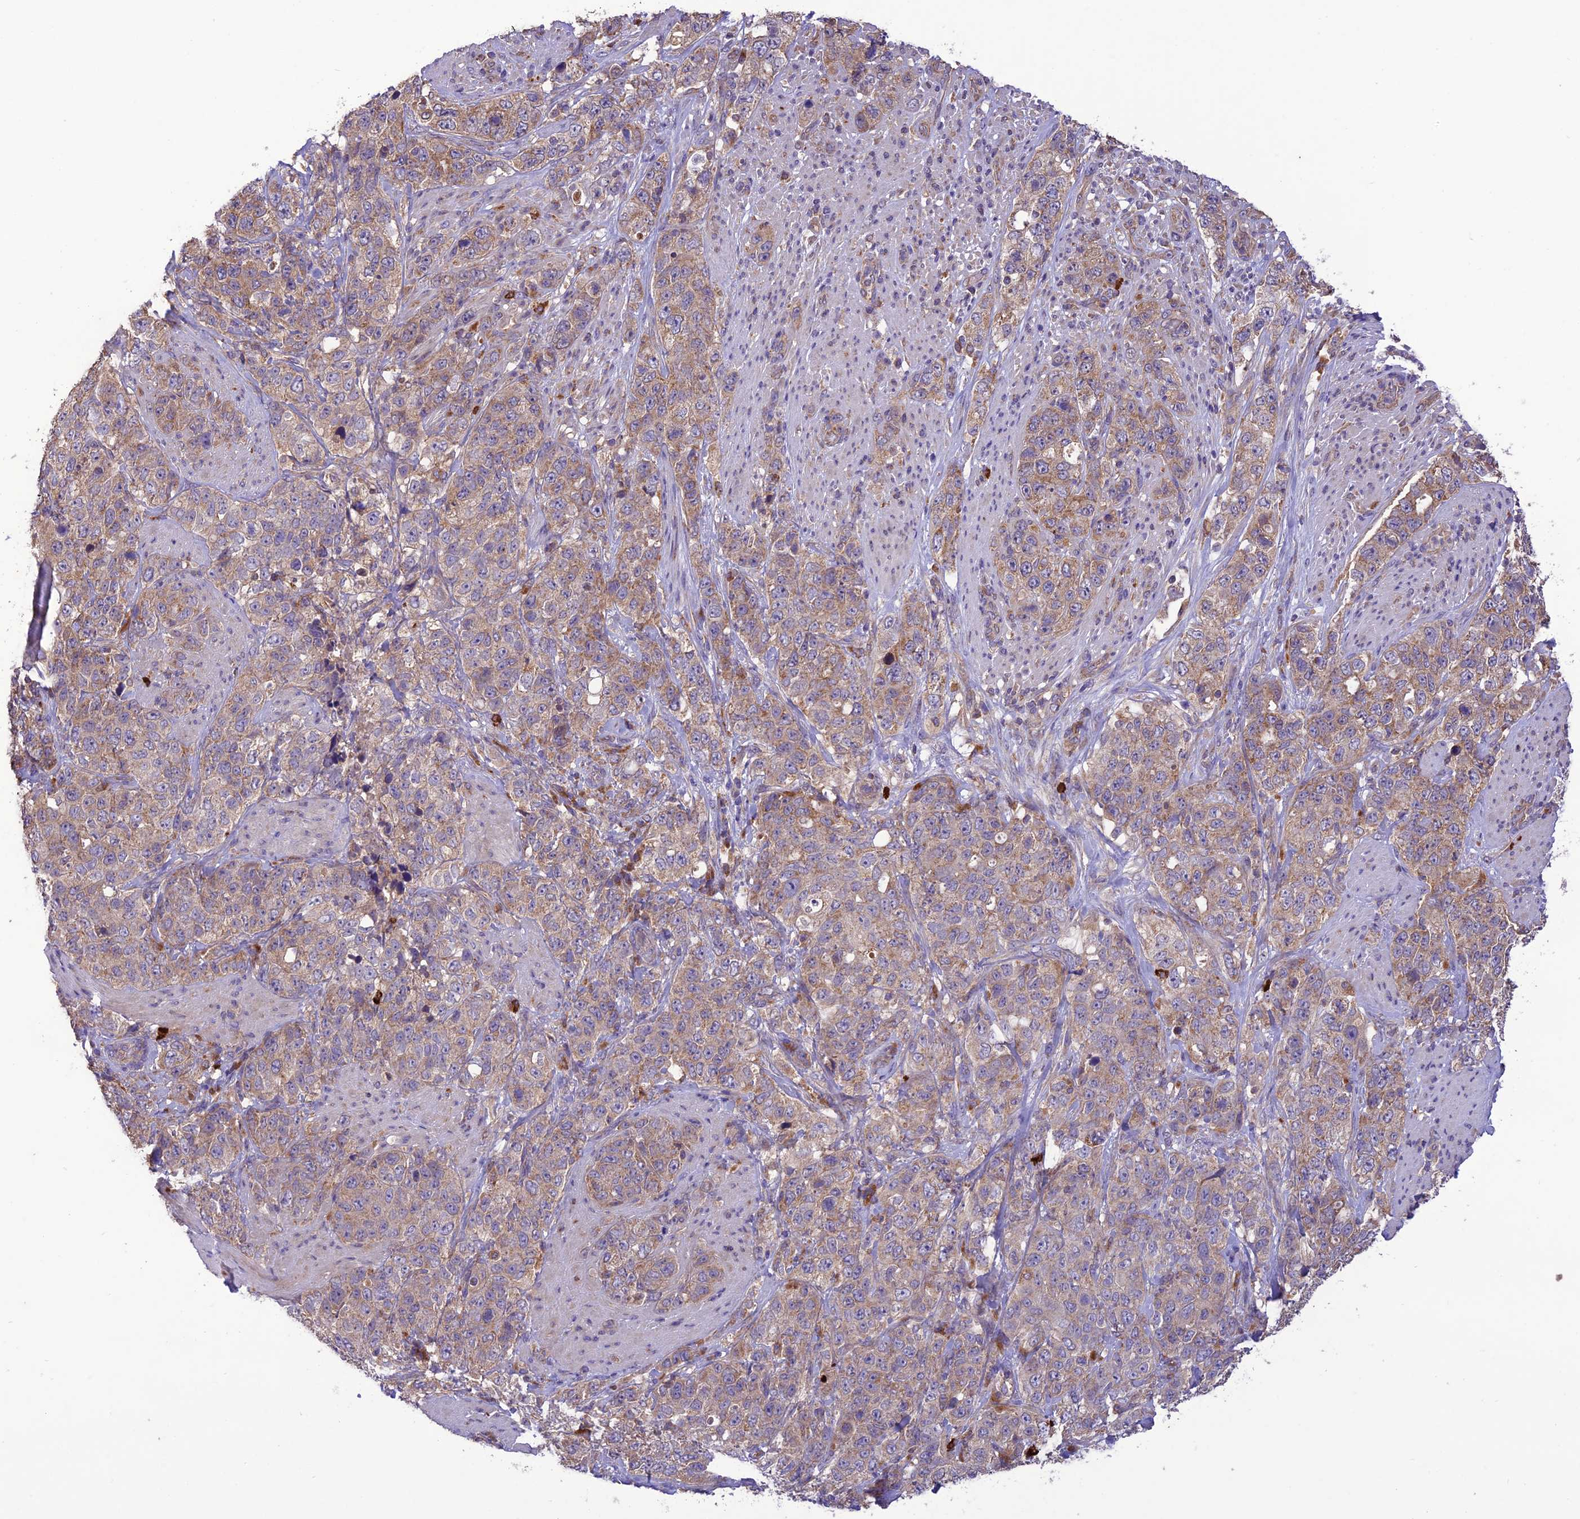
{"staining": {"intensity": "moderate", "quantity": "25%-75%", "location": "cytoplasmic/membranous"}, "tissue": "stomach cancer", "cell_type": "Tumor cells", "image_type": "cancer", "snomed": [{"axis": "morphology", "description": "Adenocarcinoma, NOS"}, {"axis": "topography", "description": "Stomach"}], "caption": "Stomach adenocarcinoma stained with immunohistochemistry exhibits moderate cytoplasmic/membranous expression in approximately 25%-75% of tumor cells.", "gene": "NDUFAF1", "patient": {"sex": "male", "age": 48}}